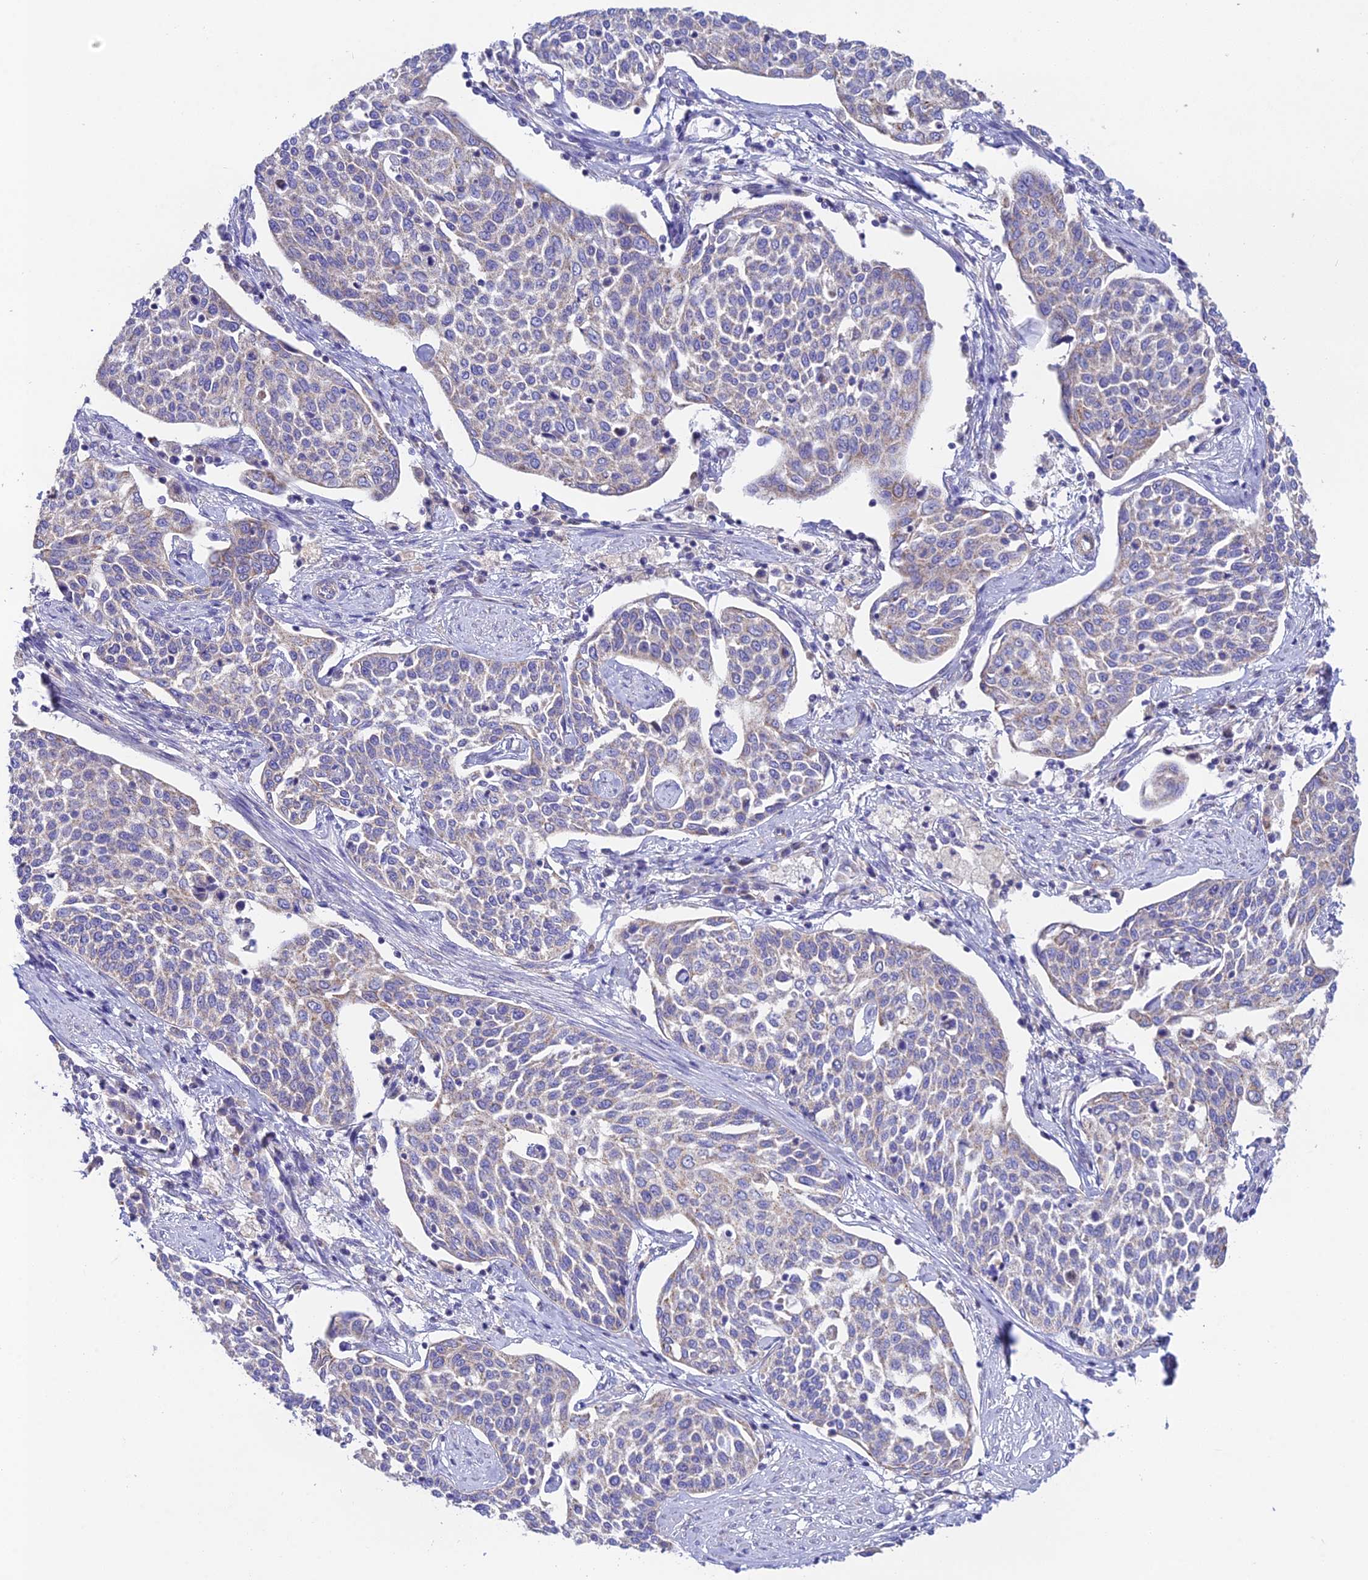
{"staining": {"intensity": "weak", "quantity": "<25%", "location": "cytoplasmic/membranous"}, "tissue": "cervical cancer", "cell_type": "Tumor cells", "image_type": "cancer", "snomed": [{"axis": "morphology", "description": "Squamous cell carcinoma, NOS"}, {"axis": "topography", "description": "Cervix"}], "caption": "Immunohistochemistry histopathology image of human cervical cancer (squamous cell carcinoma) stained for a protein (brown), which exhibits no staining in tumor cells.", "gene": "HSDL2", "patient": {"sex": "female", "age": 34}}